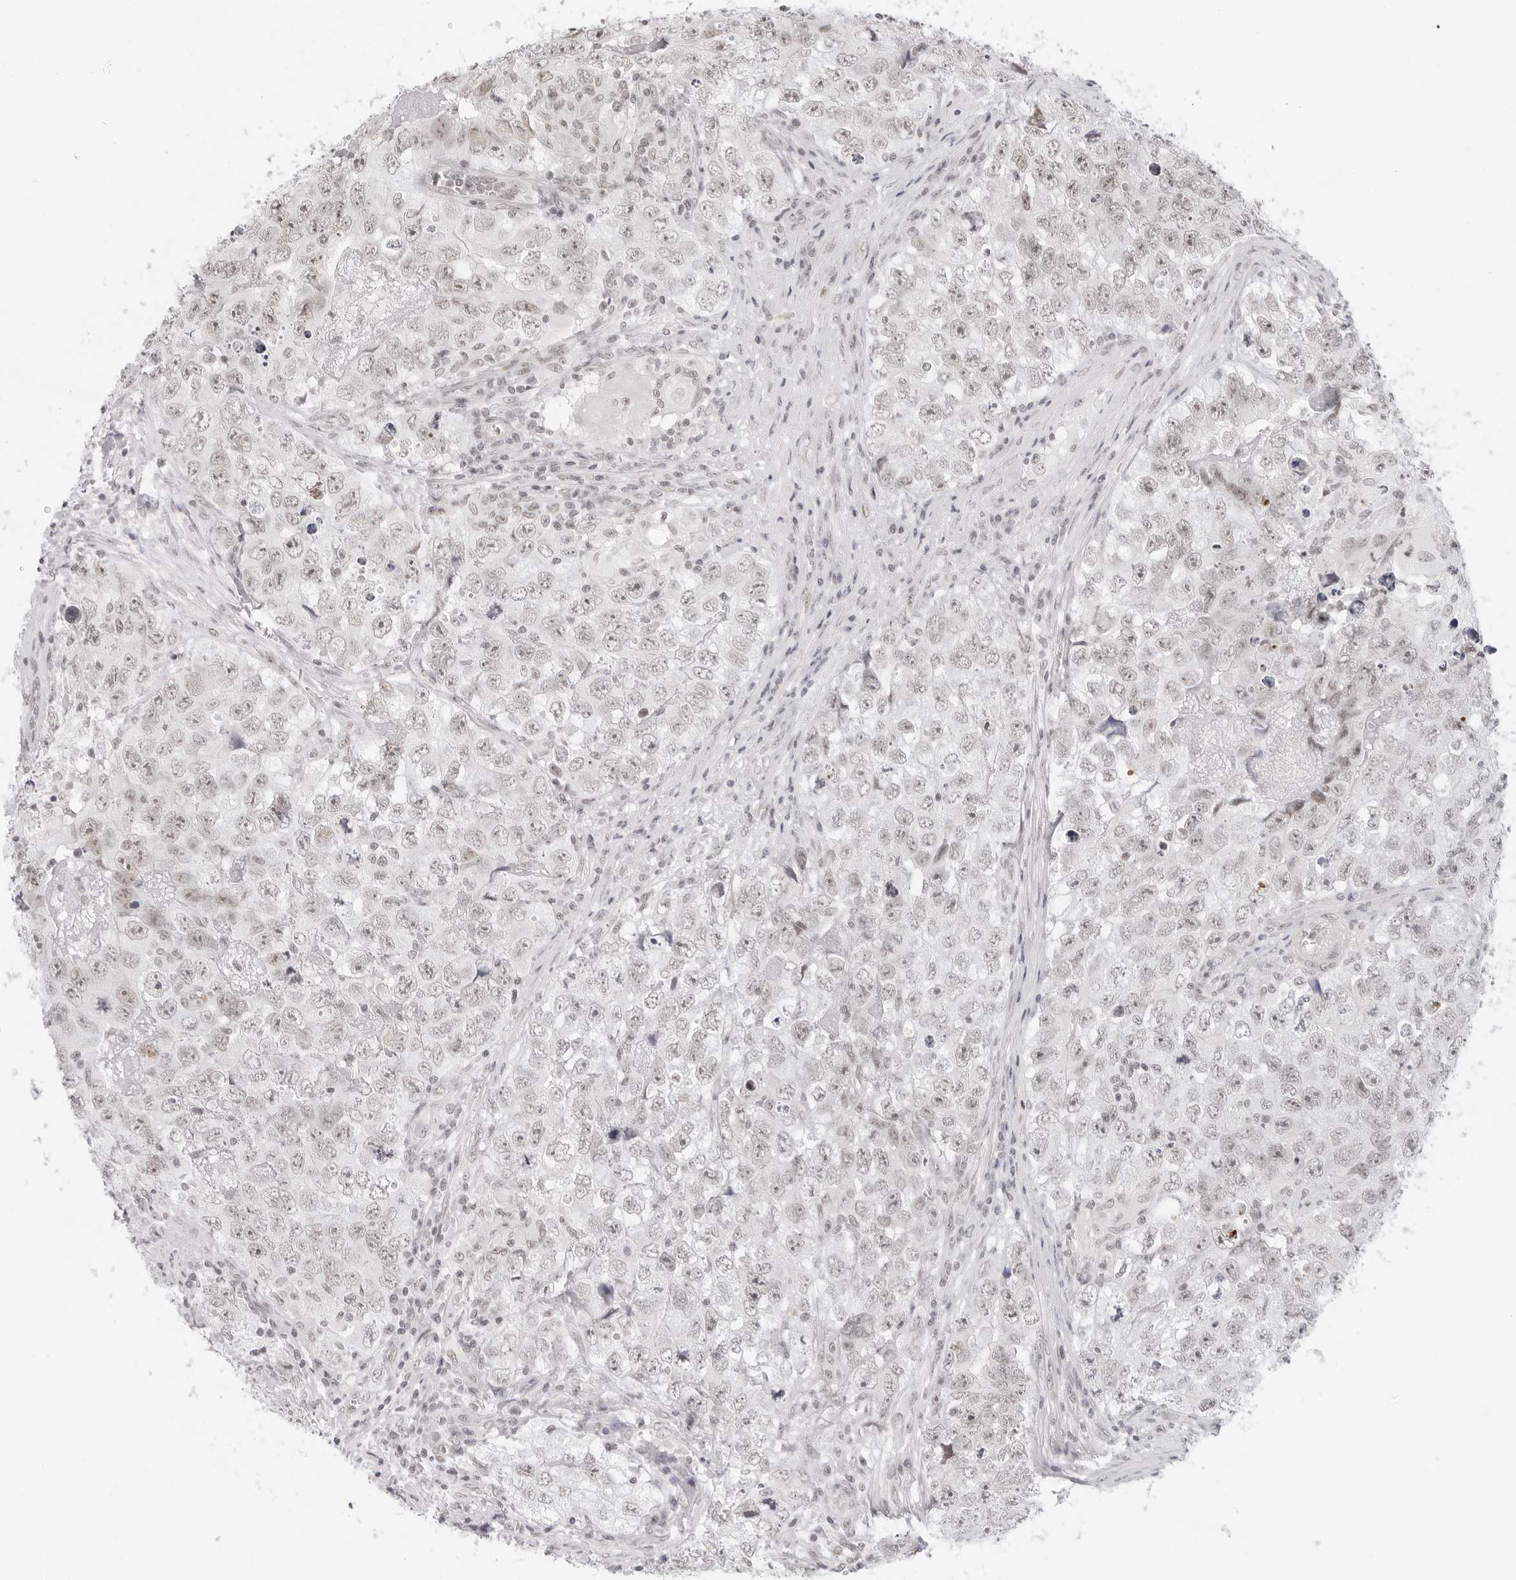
{"staining": {"intensity": "negative", "quantity": "none", "location": "none"}, "tissue": "testis cancer", "cell_type": "Tumor cells", "image_type": "cancer", "snomed": [{"axis": "morphology", "description": "Seminoma, NOS"}, {"axis": "morphology", "description": "Carcinoma, Embryonal, NOS"}, {"axis": "topography", "description": "Testis"}], "caption": "IHC of testis cancer (seminoma) displays no expression in tumor cells.", "gene": "TCIM", "patient": {"sex": "male", "age": 43}}